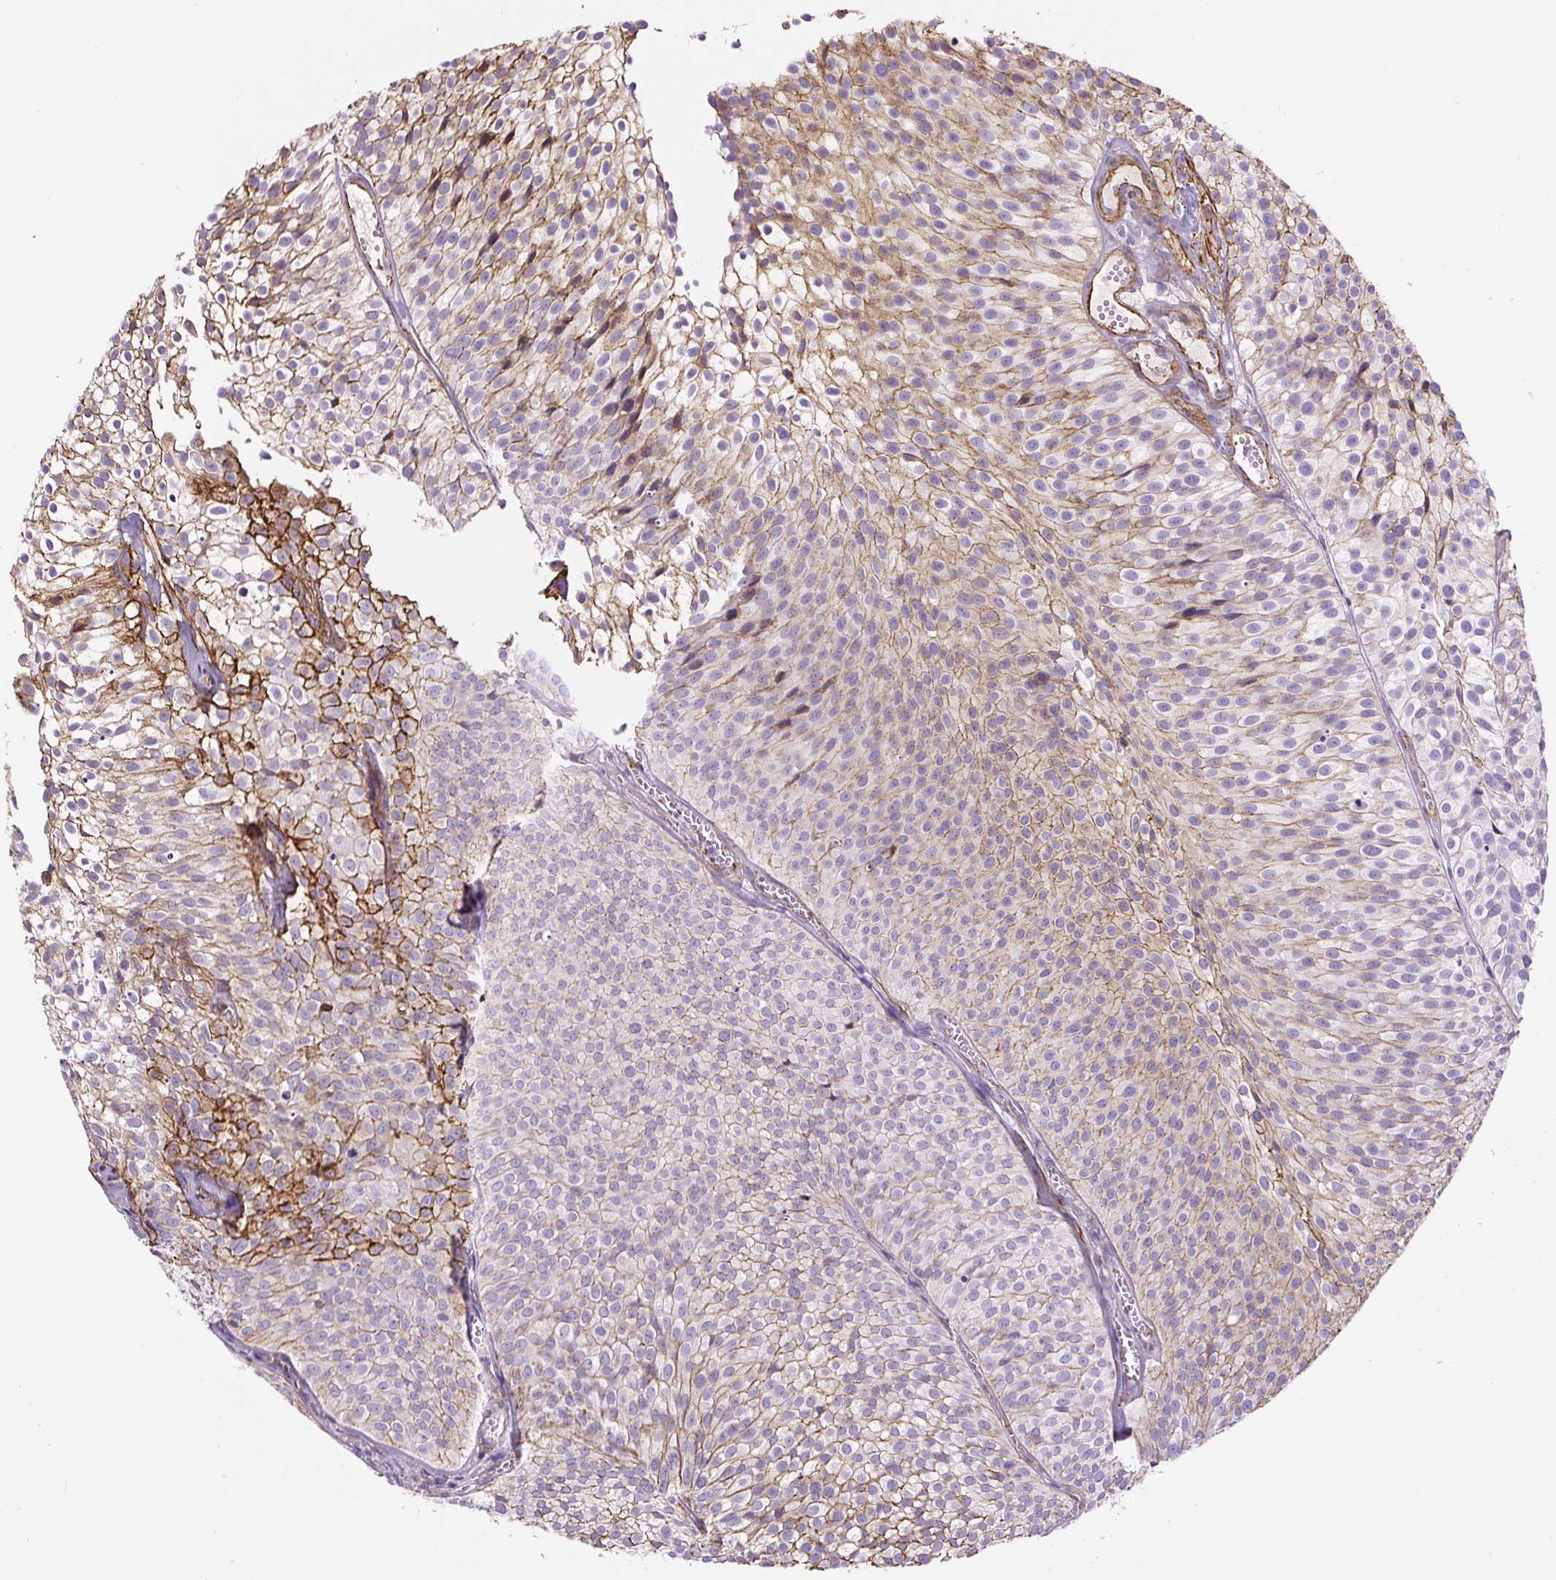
{"staining": {"intensity": "moderate", "quantity": "<25%", "location": "cytoplasmic/membranous"}, "tissue": "urothelial cancer", "cell_type": "Tumor cells", "image_type": "cancer", "snomed": [{"axis": "morphology", "description": "Urothelial carcinoma, Low grade"}, {"axis": "topography", "description": "Urinary bladder"}], "caption": "Immunohistochemical staining of human urothelial carcinoma (low-grade) demonstrates low levels of moderate cytoplasmic/membranous protein expression in about <25% of tumor cells.", "gene": "B3GALT5", "patient": {"sex": "male", "age": 91}}